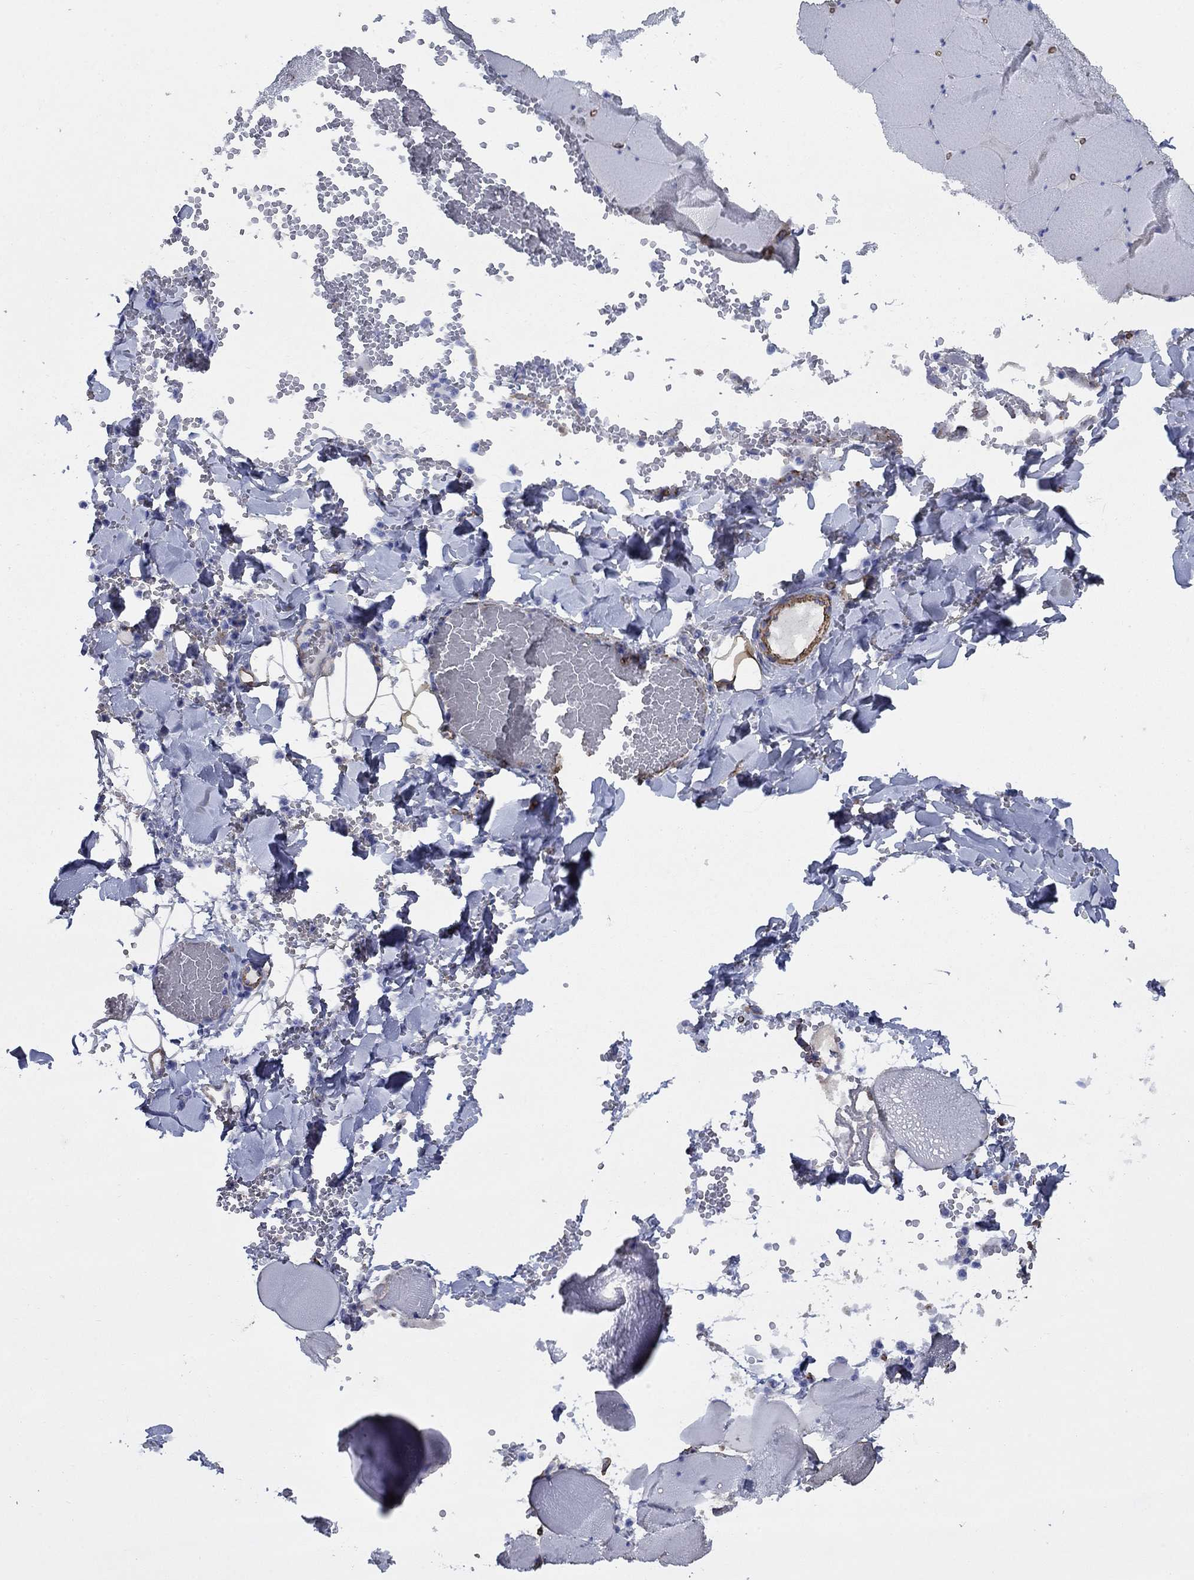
{"staining": {"intensity": "negative", "quantity": "none", "location": "none"}, "tissue": "skeletal muscle", "cell_type": "Myocytes", "image_type": "normal", "snomed": [{"axis": "morphology", "description": "Normal tissue, NOS"}, {"axis": "morphology", "description": "Malignant melanoma, Metastatic site"}, {"axis": "topography", "description": "Skeletal muscle"}], "caption": "This is a photomicrograph of immunohistochemistry staining of unremarkable skeletal muscle, which shows no expression in myocytes. (Stains: DAB immunohistochemistry (IHC) with hematoxylin counter stain, Microscopy: brightfield microscopy at high magnification).", "gene": "VTN", "patient": {"sex": "male", "age": 50}}